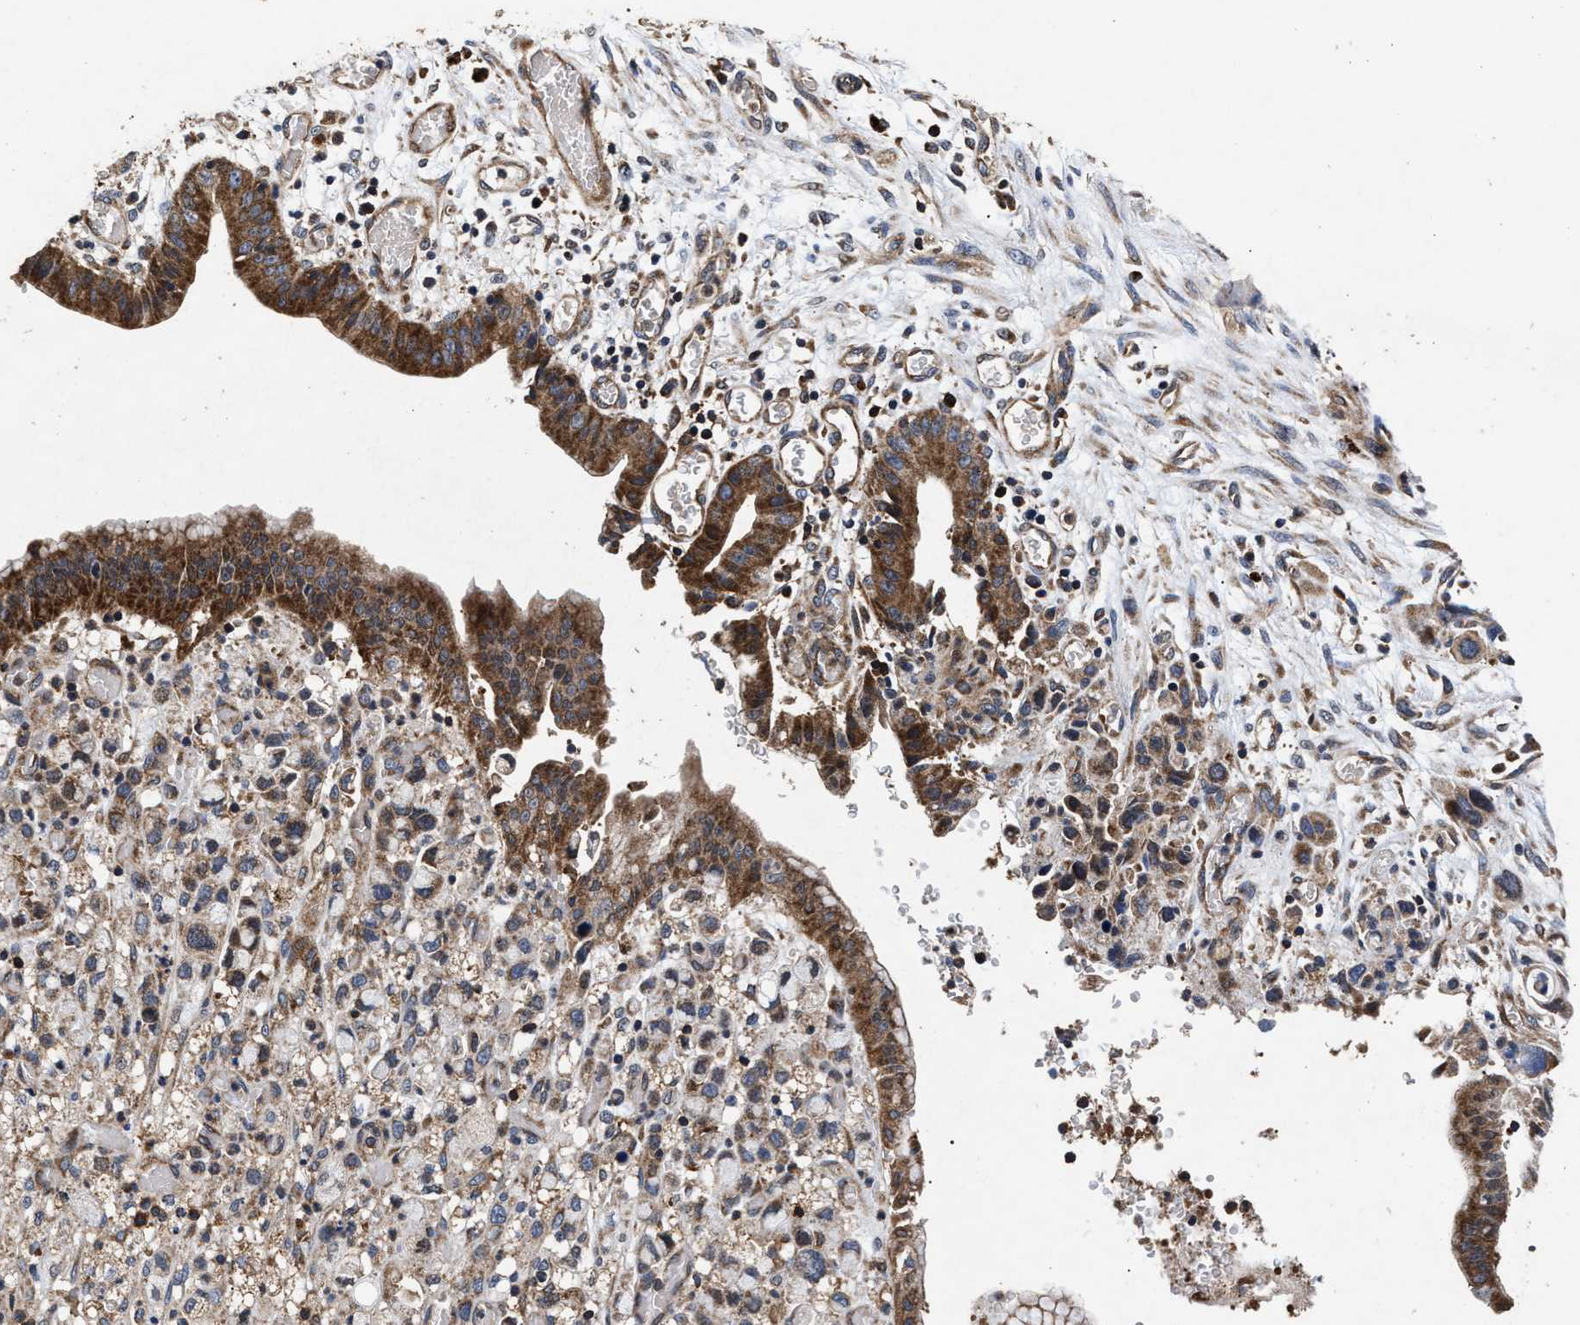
{"staining": {"intensity": "moderate", "quantity": ">75%", "location": "cytoplasmic/membranous"}, "tissue": "stomach cancer", "cell_type": "Tumor cells", "image_type": "cancer", "snomed": [{"axis": "morphology", "description": "Normal tissue, NOS"}, {"axis": "morphology", "description": "Adenocarcinoma, NOS"}, {"axis": "morphology", "description": "Adenocarcinoma, High grade"}, {"axis": "topography", "description": "Stomach, upper"}, {"axis": "topography", "description": "Stomach"}], "caption": "This is a photomicrograph of immunohistochemistry staining of stomach cancer (adenocarcinoma), which shows moderate staining in the cytoplasmic/membranous of tumor cells.", "gene": "NFKB2", "patient": {"sex": "female", "age": 65}}